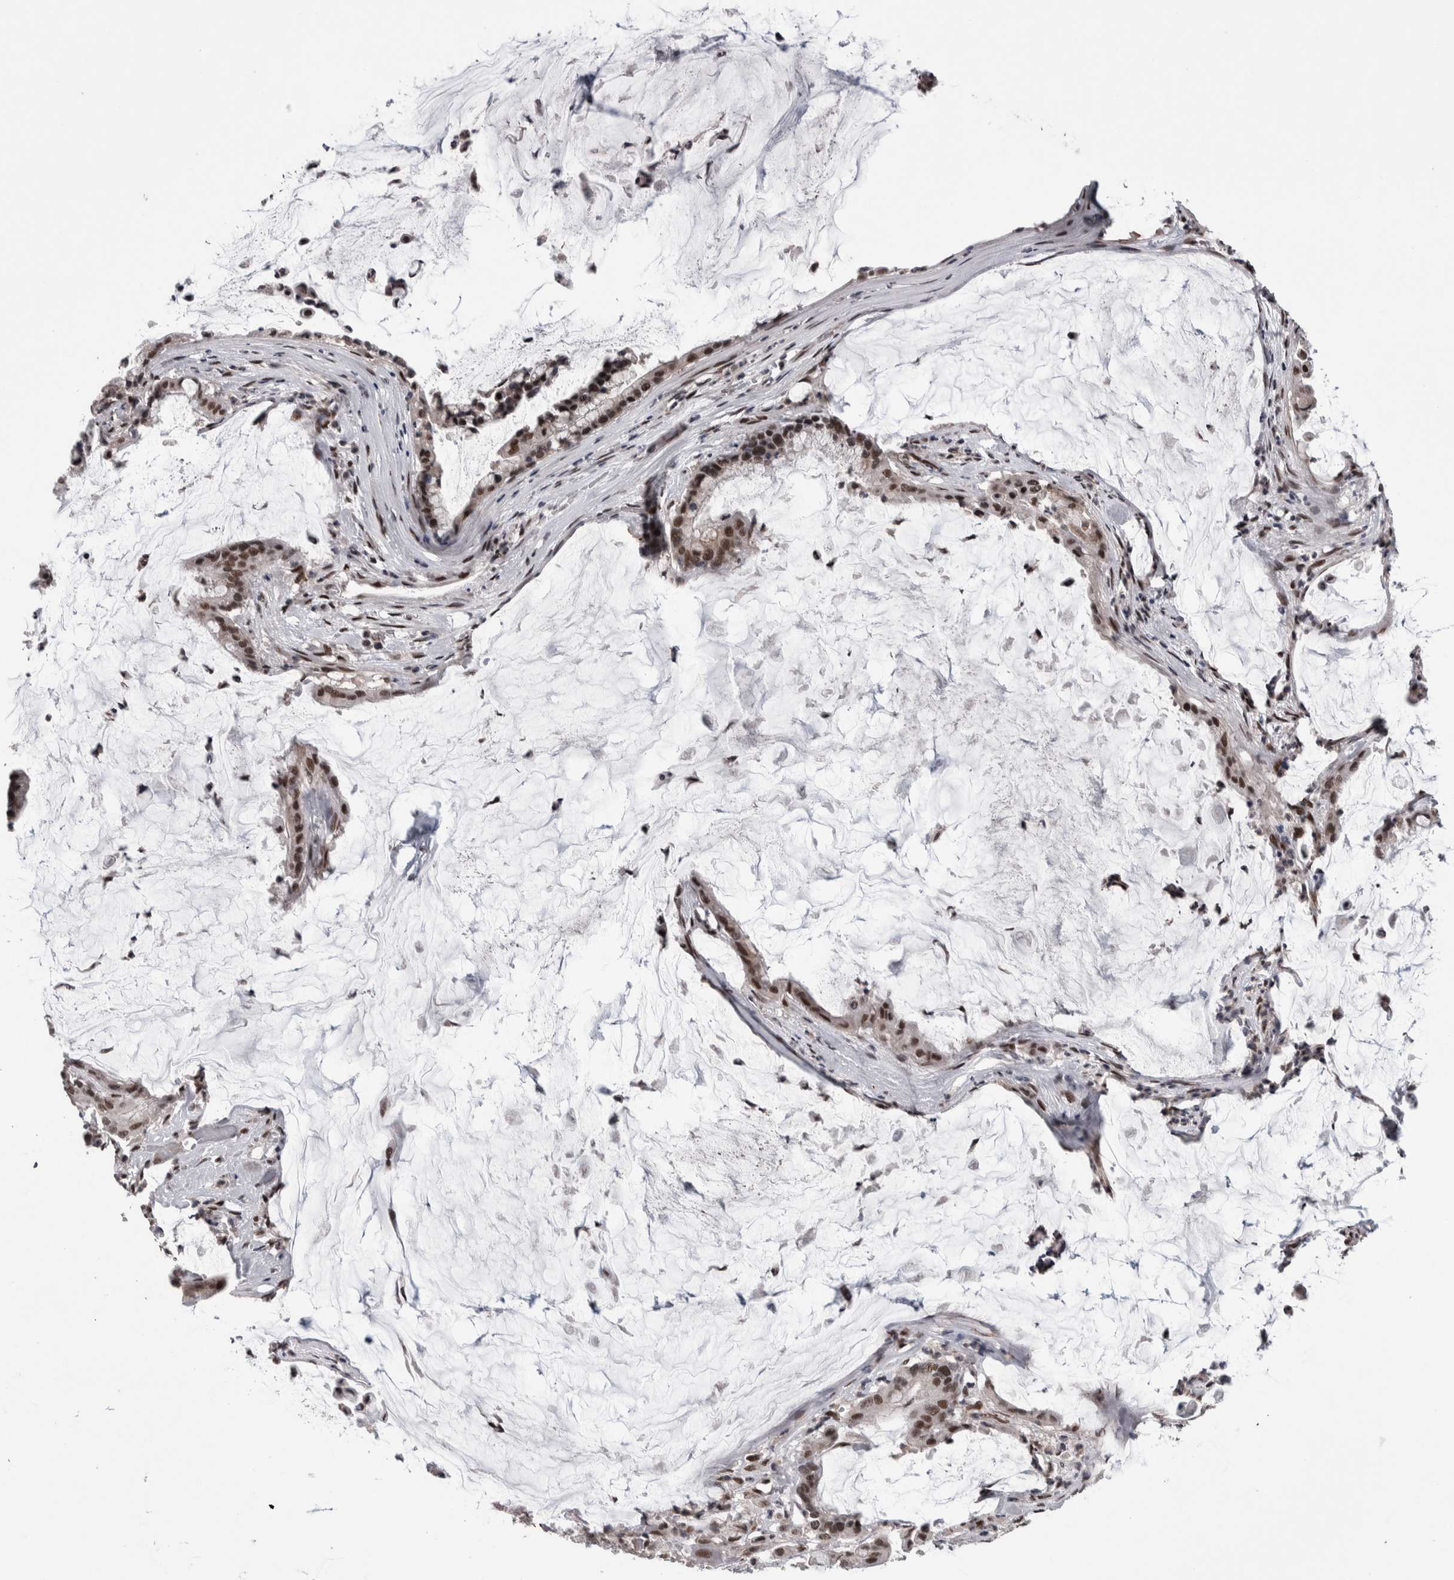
{"staining": {"intensity": "strong", "quantity": ">75%", "location": "nuclear"}, "tissue": "pancreatic cancer", "cell_type": "Tumor cells", "image_type": "cancer", "snomed": [{"axis": "morphology", "description": "Adenocarcinoma, NOS"}, {"axis": "topography", "description": "Pancreas"}], "caption": "Pancreatic cancer (adenocarcinoma) stained with a protein marker exhibits strong staining in tumor cells.", "gene": "DMTF1", "patient": {"sex": "male", "age": 41}}